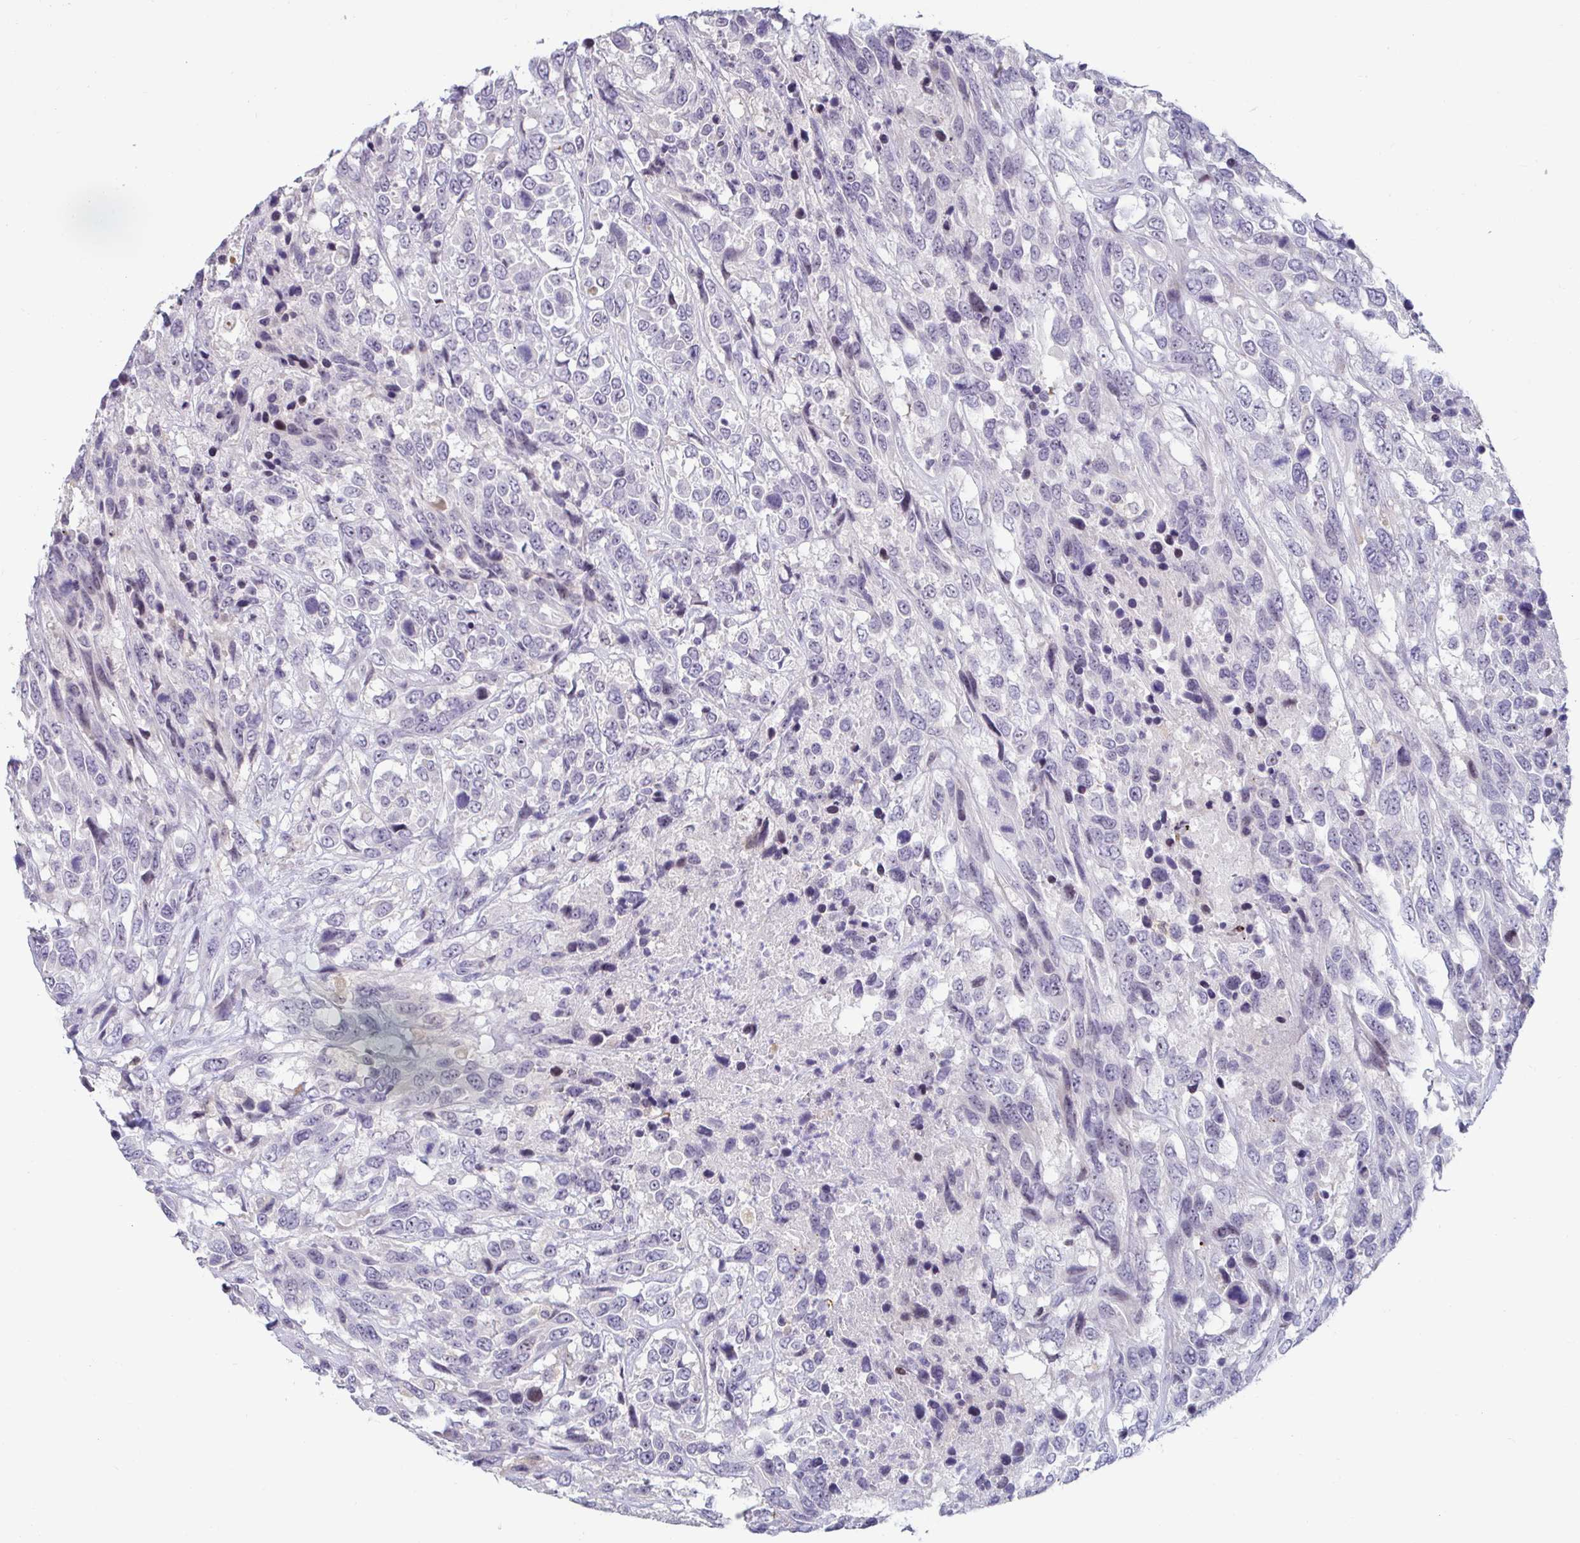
{"staining": {"intensity": "negative", "quantity": "none", "location": "none"}, "tissue": "urothelial cancer", "cell_type": "Tumor cells", "image_type": "cancer", "snomed": [{"axis": "morphology", "description": "Urothelial carcinoma, High grade"}, {"axis": "topography", "description": "Urinary bladder"}], "caption": "Tumor cells show no significant protein staining in urothelial cancer. (IHC, brightfield microscopy, high magnification).", "gene": "GSTM1", "patient": {"sex": "female", "age": 70}}